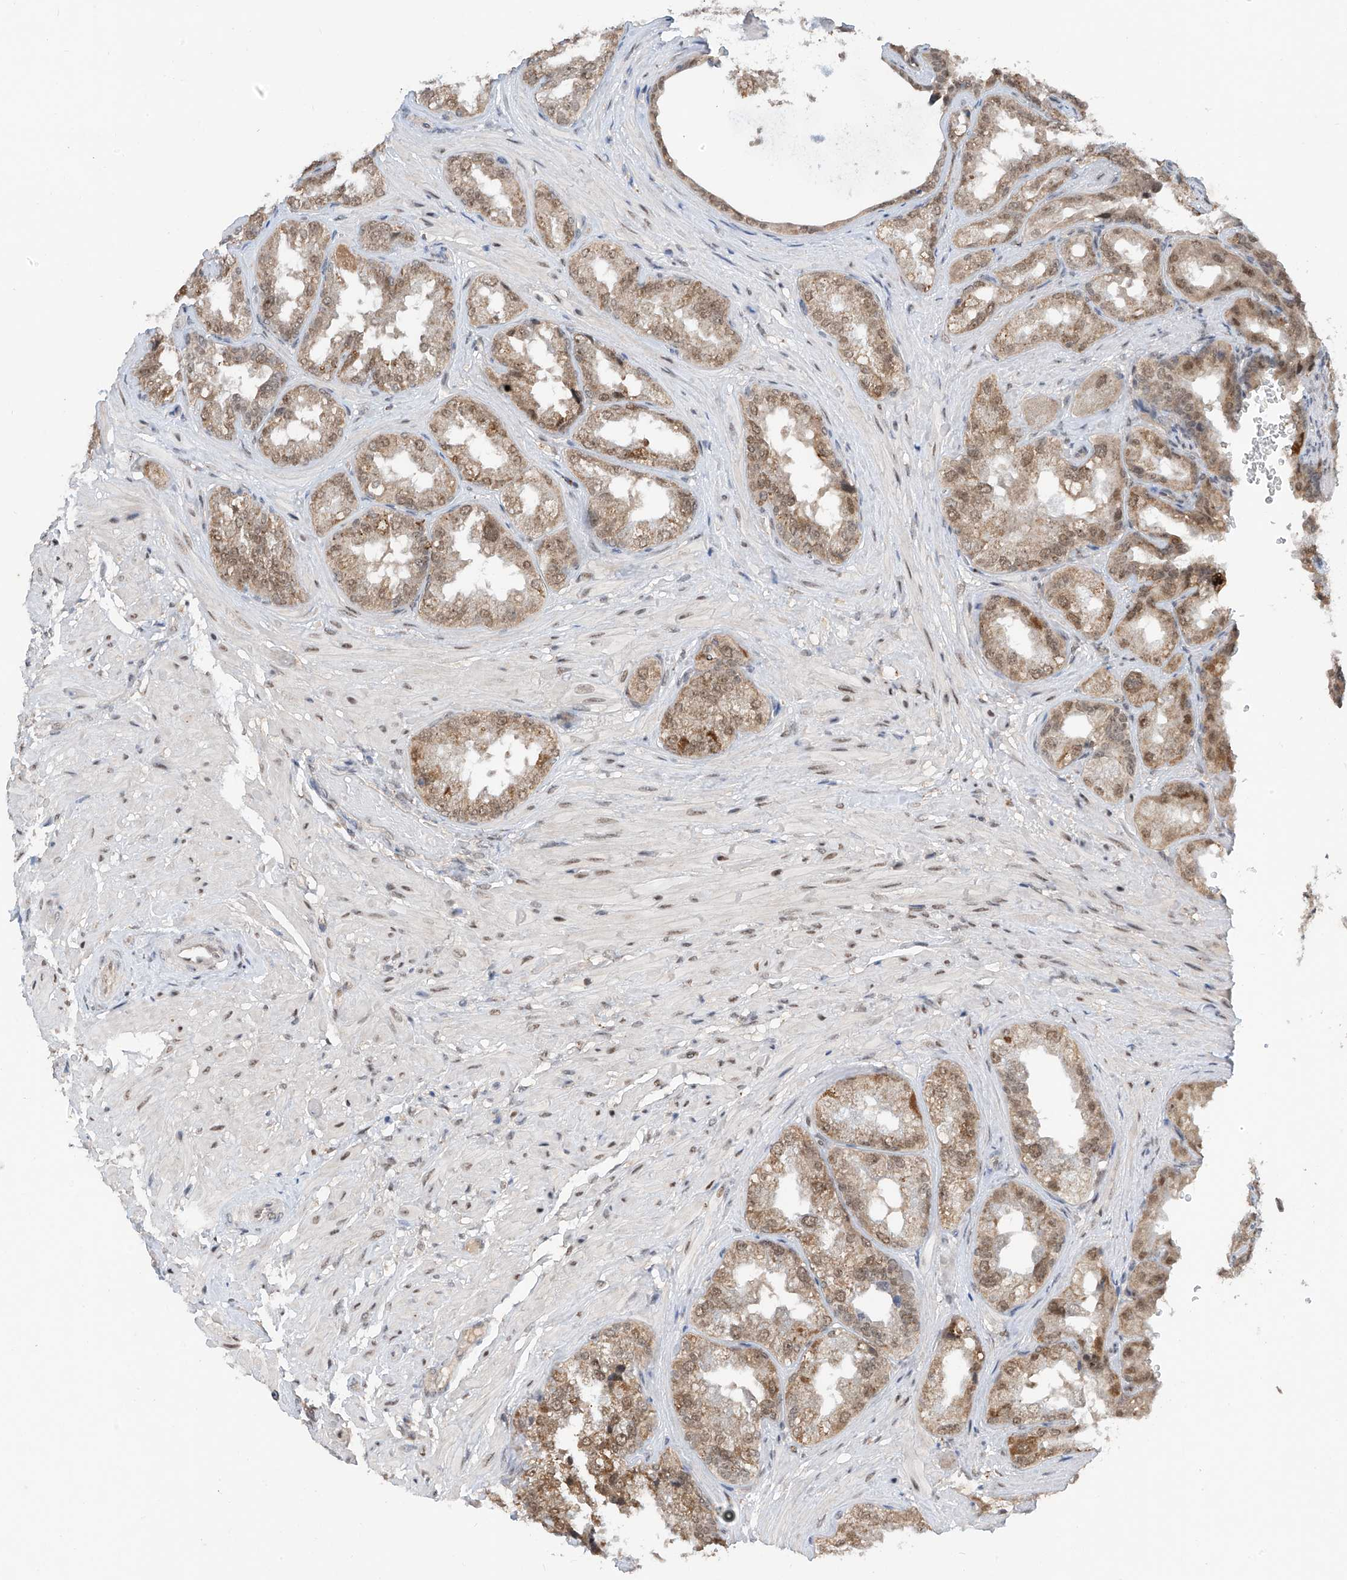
{"staining": {"intensity": "moderate", "quantity": ">75%", "location": "nuclear"}, "tissue": "seminal vesicle", "cell_type": "Glandular cells", "image_type": "normal", "snomed": [{"axis": "morphology", "description": "Normal tissue, NOS"}, {"axis": "topography", "description": "Seminal veicle"}, {"axis": "topography", "description": "Peripheral nerve tissue"}], "caption": "Glandular cells display medium levels of moderate nuclear staining in about >75% of cells in normal human seminal vesicle. (DAB IHC, brown staining for protein, blue staining for nuclei).", "gene": "RPAIN", "patient": {"sex": "male", "age": 63}}